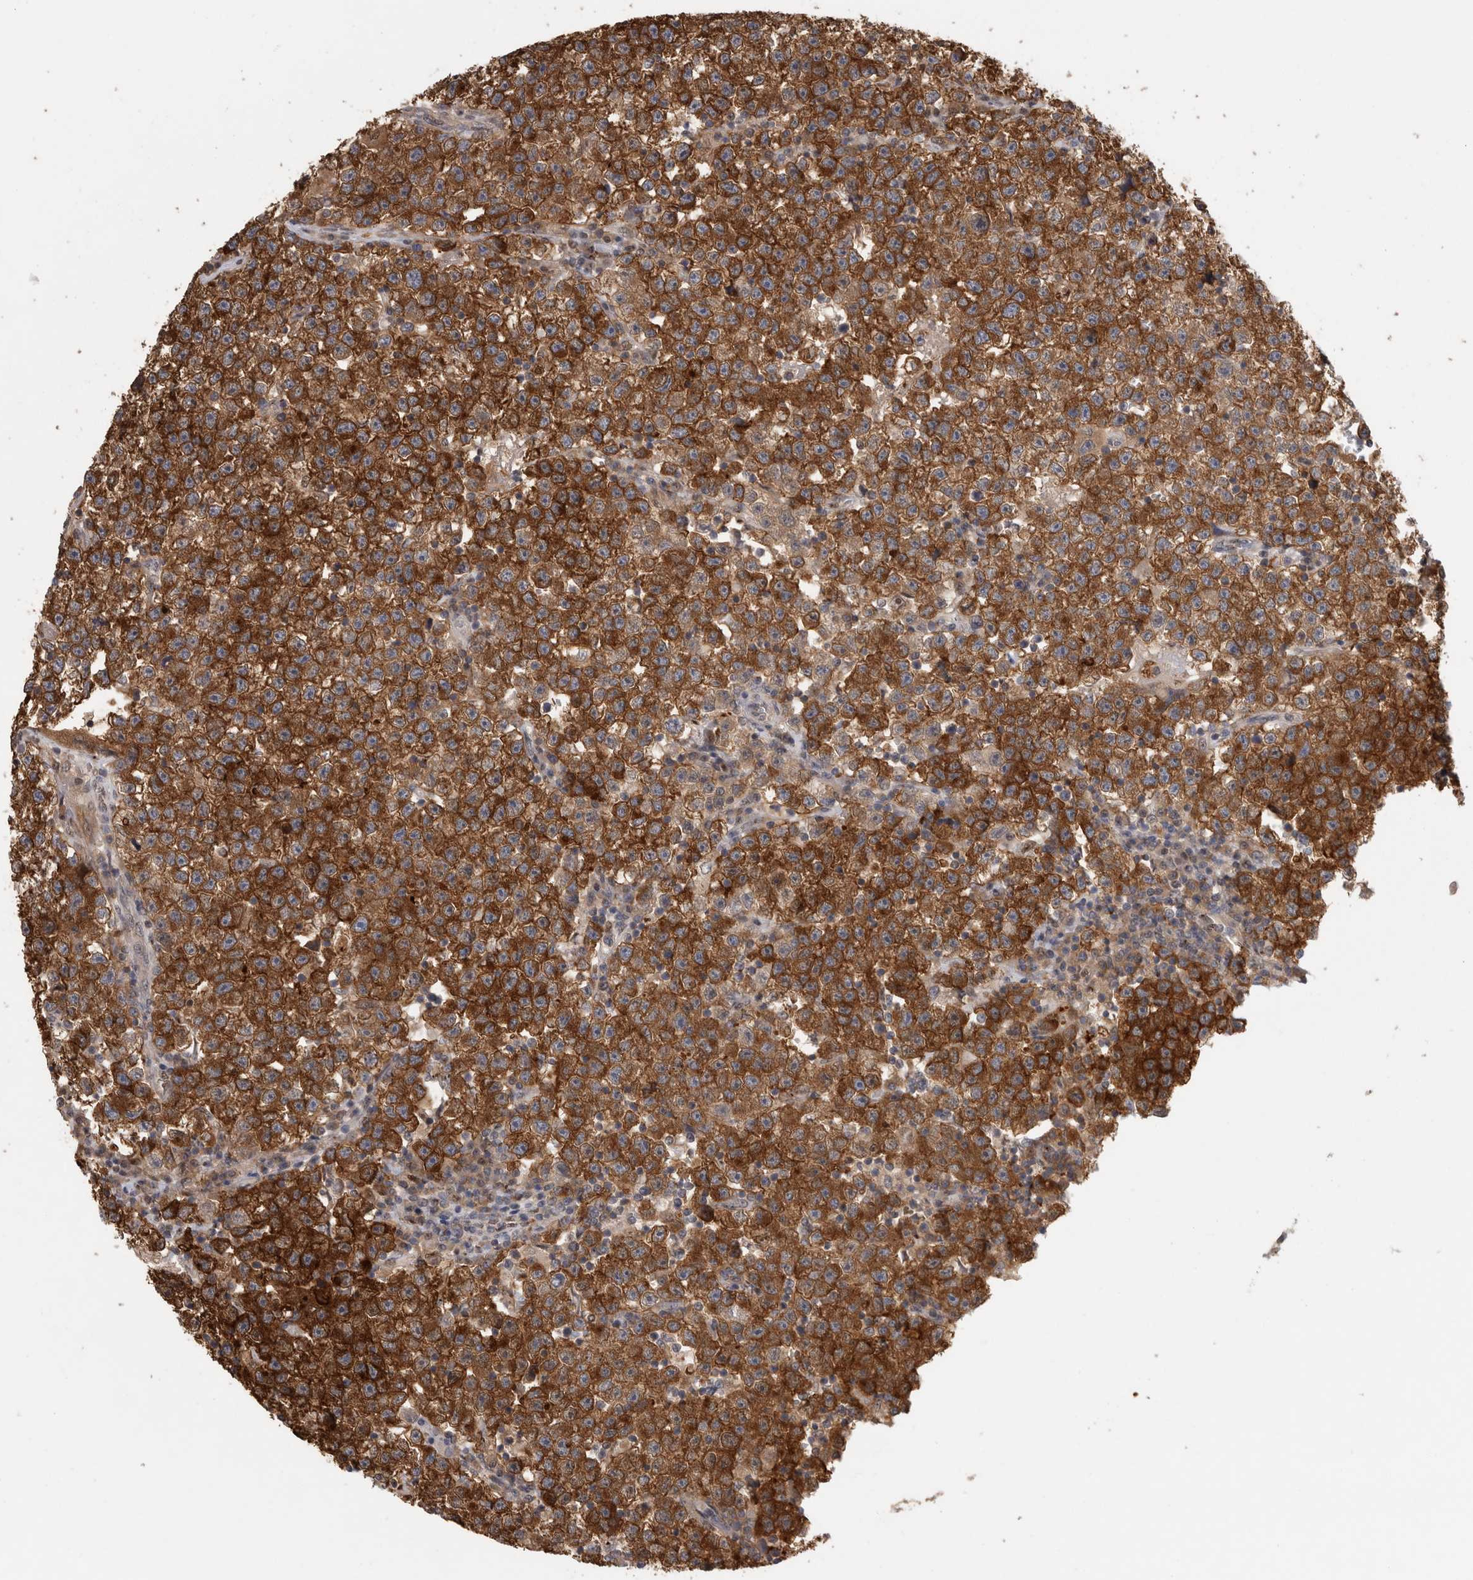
{"staining": {"intensity": "strong", "quantity": ">75%", "location": "cytoplasmic/membranous"}, "tissue": "testis cancer", "cell_type": "Tumor cells", "image_type": "cancer", "snomed": [{"axis": "morphology", "description": "Seminoma, NOS"}, {"axis": "topography", "description": "Testis"}], "caption": "An immunohistochemistry image of tumor tissue is shown. Protein staining in brown shows strong cytoplasmic/membranous positivity in testis seminoma within tumor cells.", "gene": "PIGP", "patient": {"sex": "male", "age": 22}}